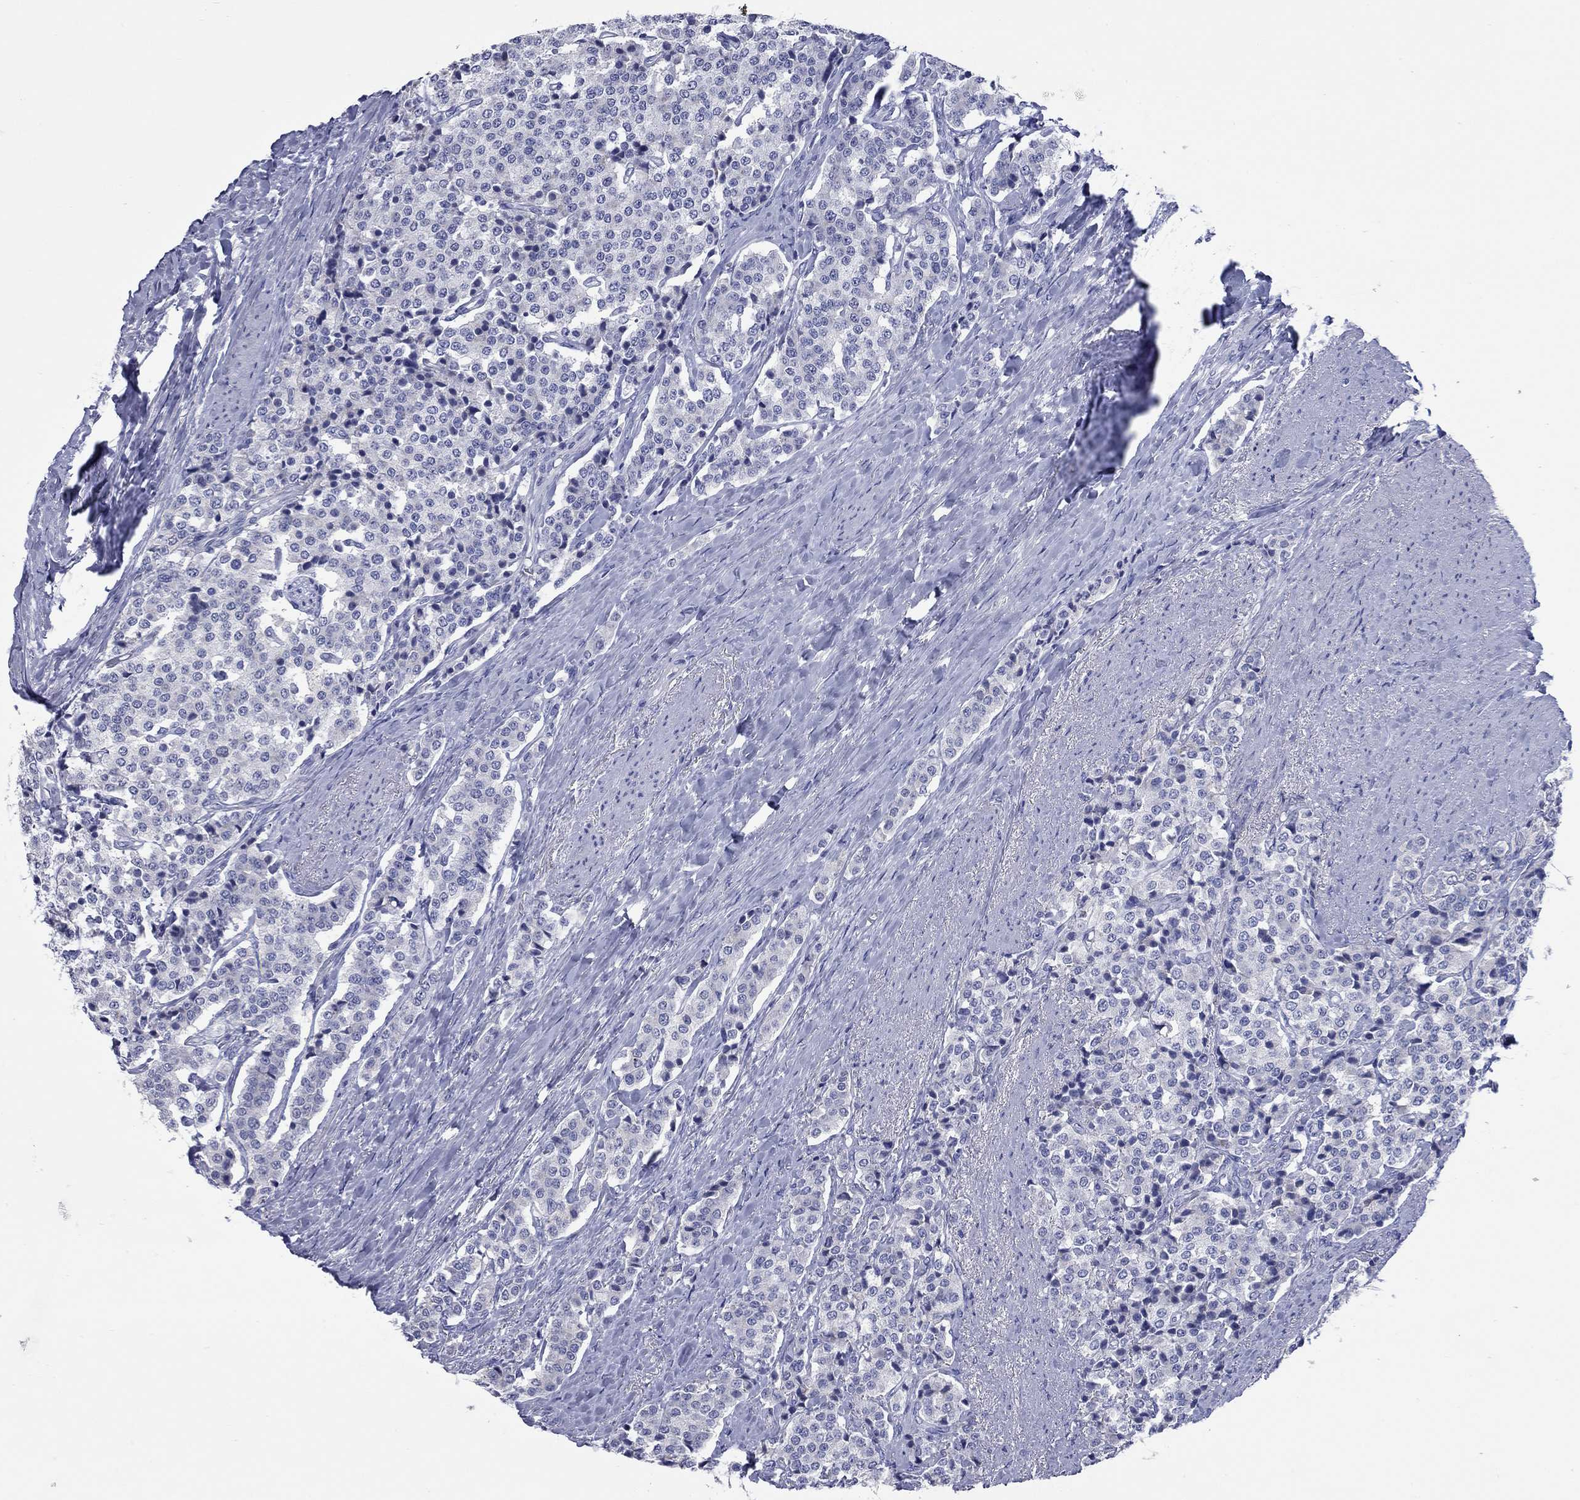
{"staining": {"intensity": "negative", "quantity": "none", "location": "none"}, "tissue": "carcinoid", "cell_type": "Tumor cells", "image_type": "cancer", "snomed": [{"axis": "morphology", "description": "Carcinoid, malignant, NOS"}, {"axis": "topography", "description": "Small intestine"}], "caption": "Tumor cells are negative for brown protein staining in carcinoid.", "gene": "CCNA1", "patient": {"sex": "female", "age": 58}}